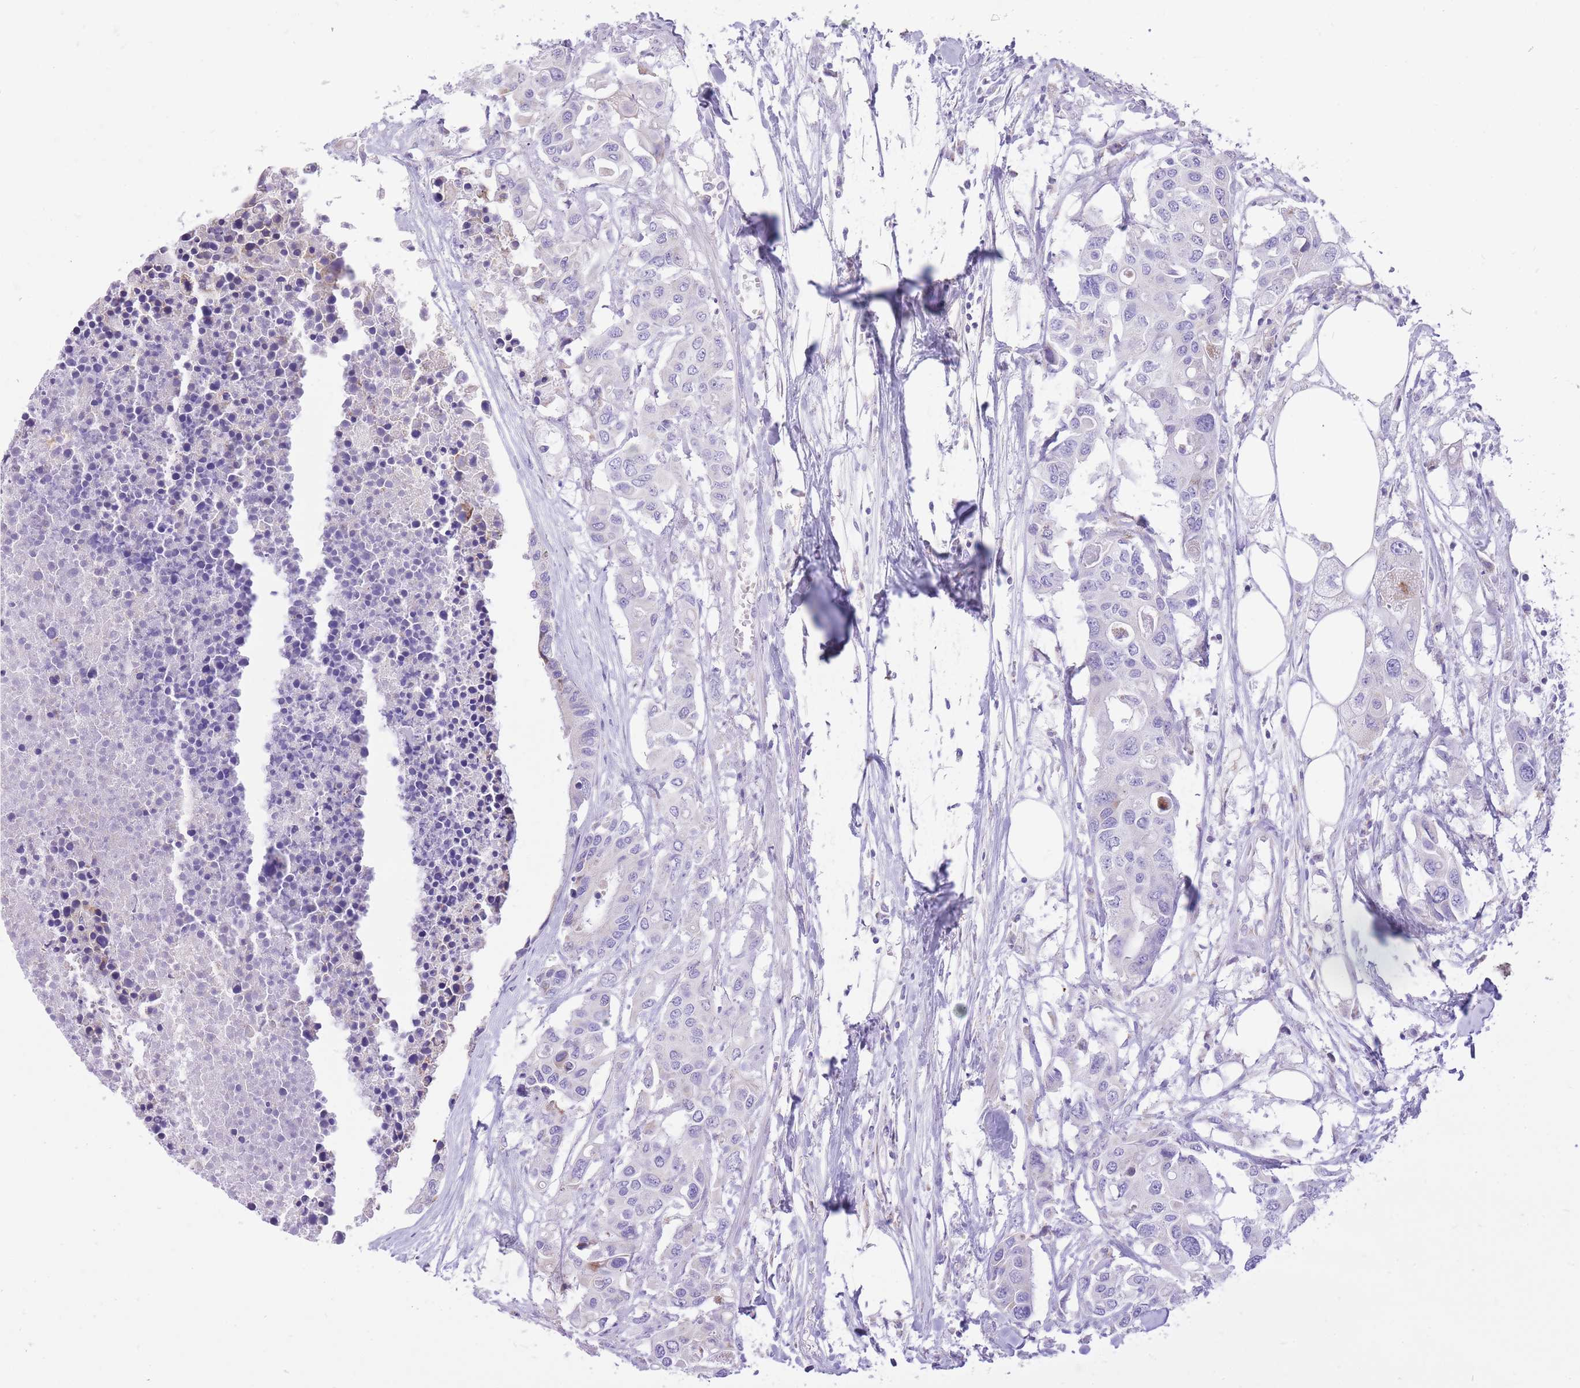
{"staining": {"intensity": "negative", "quantity": "none", "location": "none"}, "tissue": "colorectal cancer", "cell_type": "Tumor cells", "image_type": "cancer", "snomed": [{"axis": "morphology", "description": "Adenocarcinoma, NOS"}, {"axis": "topography", "description": "Colon"}], "caption": "This is a photomicrograph of immunohistochemistry staining of colorectal cancer, which shows no positivity in tumor cells. The staining was performed using DAB to visualize the protein expression in brown, while the nuclei were stained in blue with hematoxylin (Magnification: 20x).", "gene": "SLC4A4", "patient": {"sex": "male", "age": 77}}